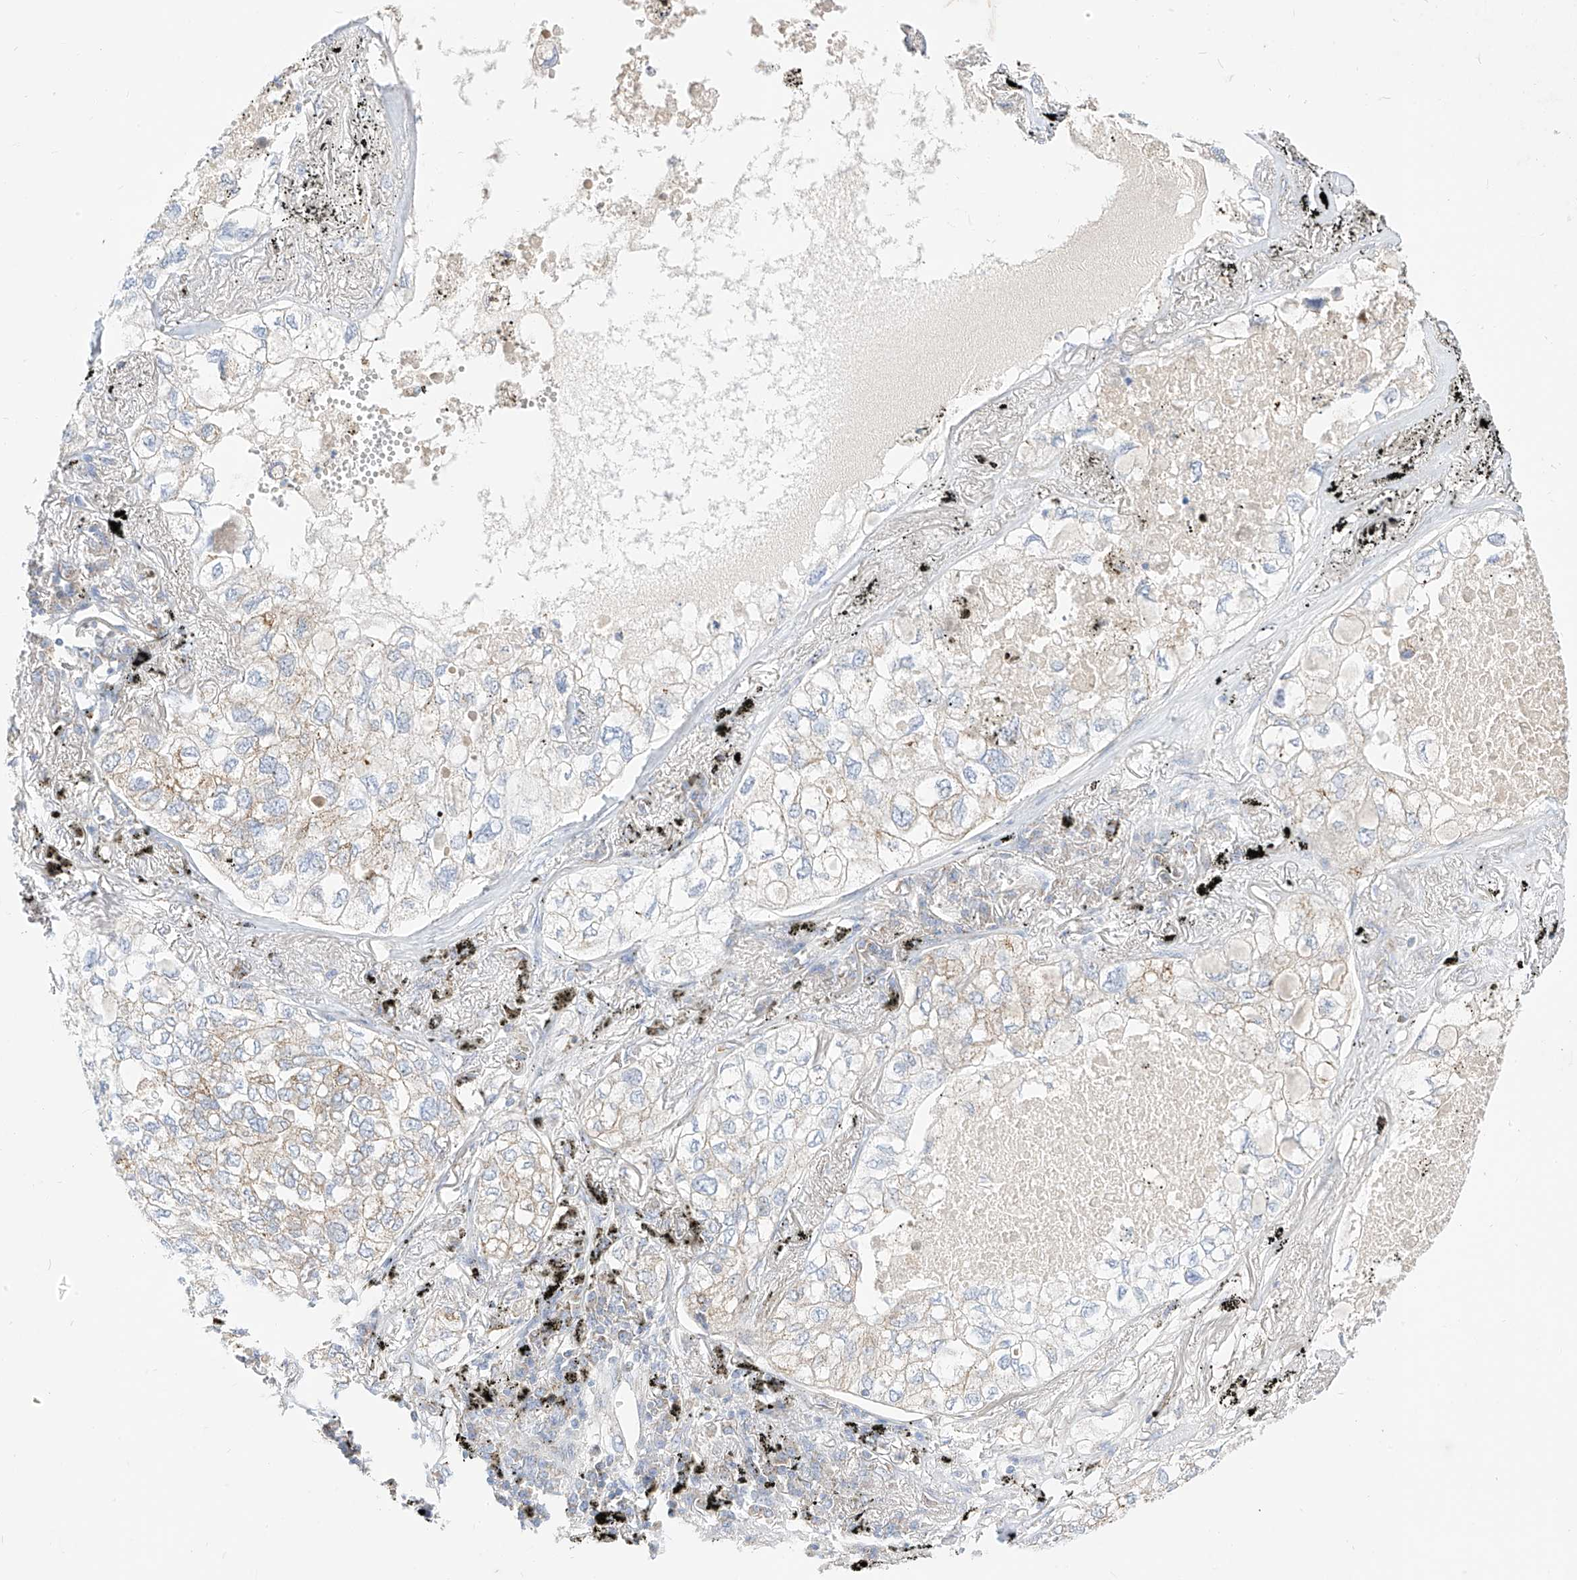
{"staining": {"intensity": "weak", "quantity": "25%-75%", "location": "cytoplasmic/membranous"}, "tissue": "lung cancer", "cell_type": "Tumor cells", "image_type": "cancer", "snomed": [{"axis": "morphology", "description": "Adenocarcinoma, NOS"}, {"axis": "topography", "description": "Lung"}], "caption": "Tumor cells demonstrate low levels of weak cytoplasmic/membranous expression in about 25%-75% of cells in lung cancer.", "gene": "RASA2", "patient": {"sex": "male", "age": 65}}